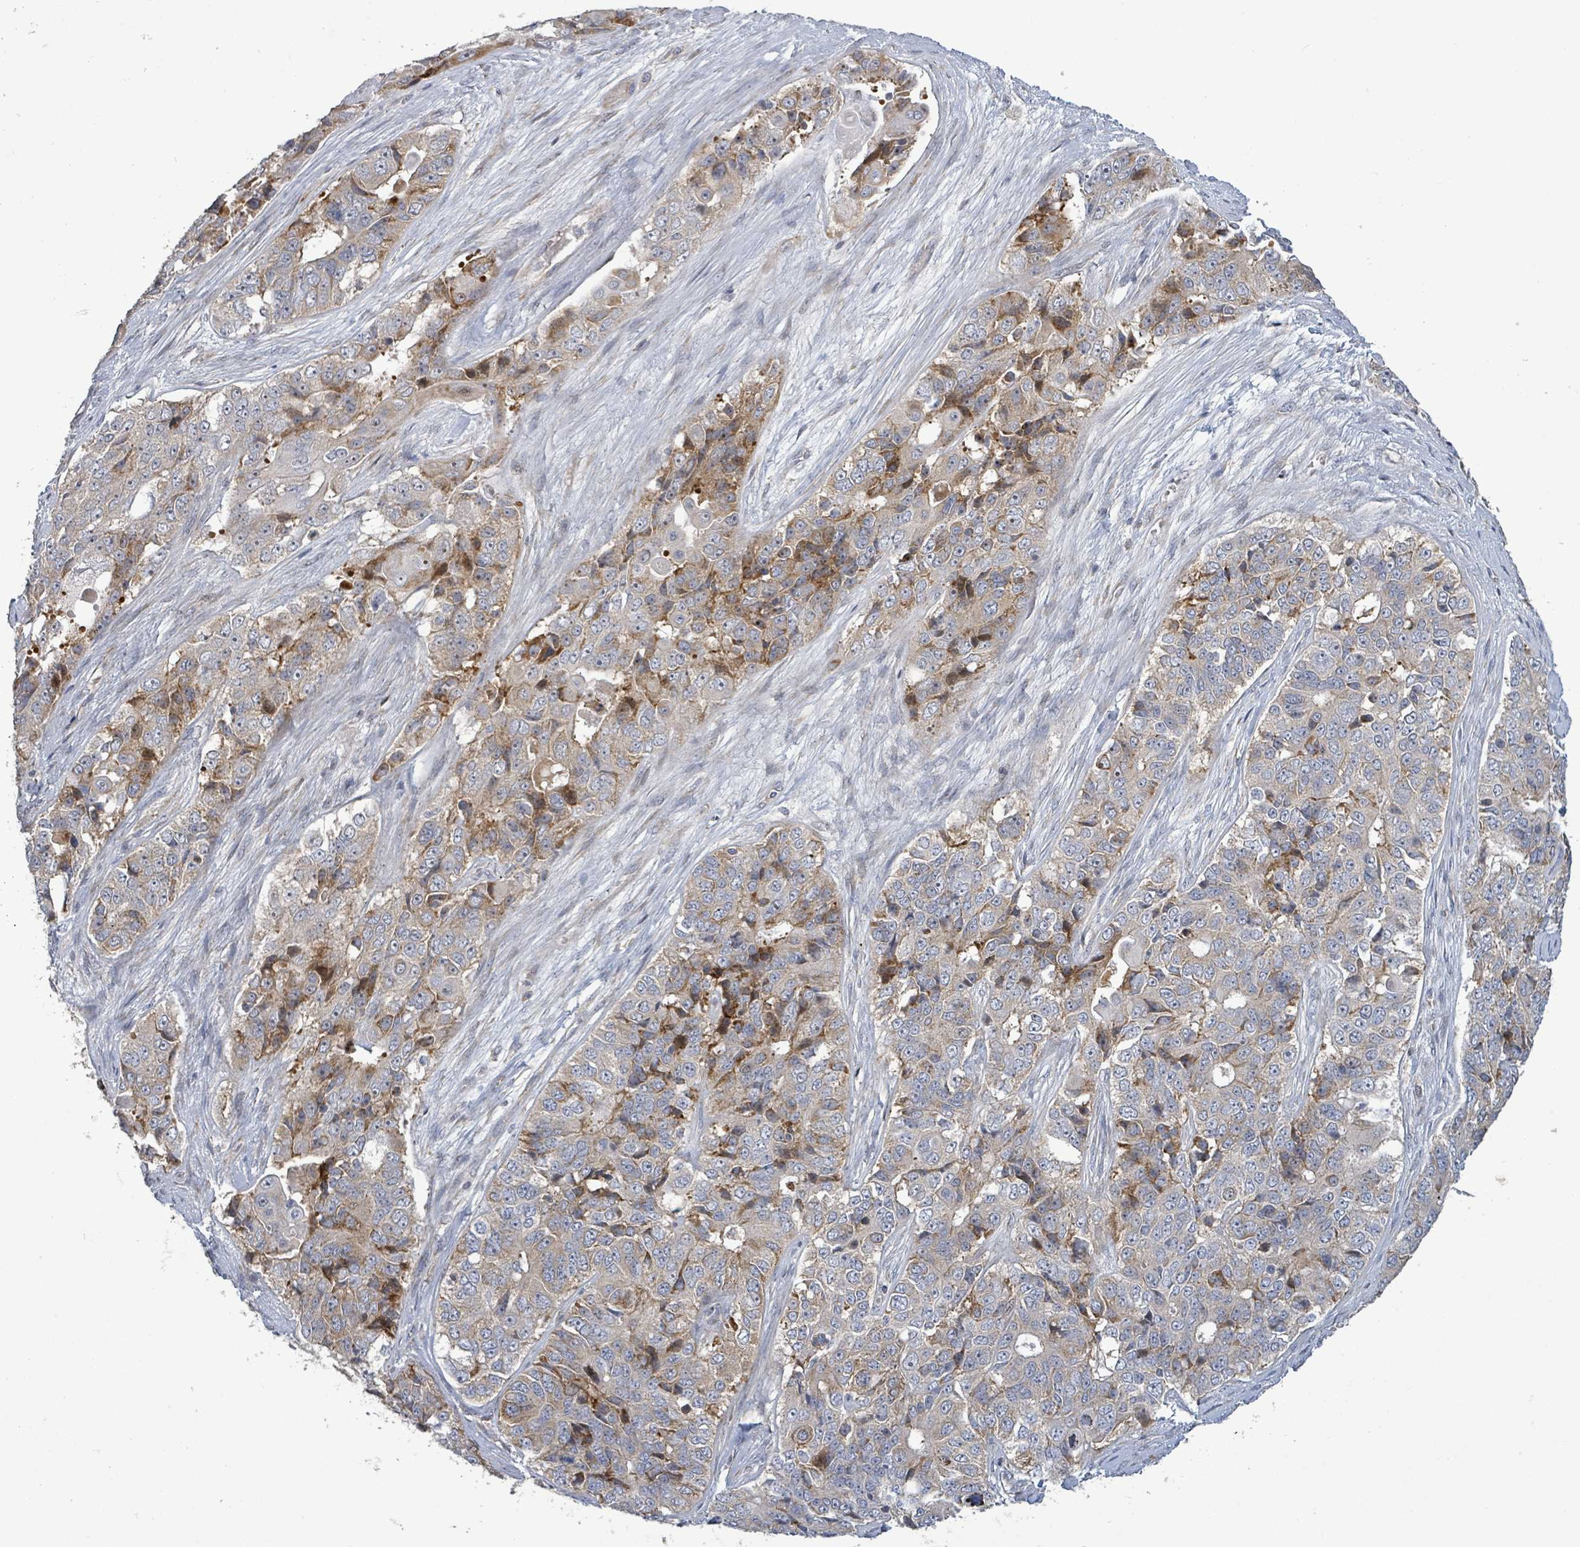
{"staining": {"intensity": "moderate", "quantity": "25%-75%", "location": "cytoplasmic/membranous"}, "tissue": "ovarian cancer", "cell_type": "Tumor cells", "image_type": "cancer", "snomed": [{"axis": "morphology", "description": "Carcinoma, endometroid"}, {"axis": "topography", "description": "Ovary"}], "caption": "Brown immunohistochemical staining in human ovarian endometroid carcinoma shows moderate cytoplasmic/membranous positivity in approximately 25%-75% of tumor cells.", "gene": "LILRA4", "patient": {"sex": "female", "age": 51}}